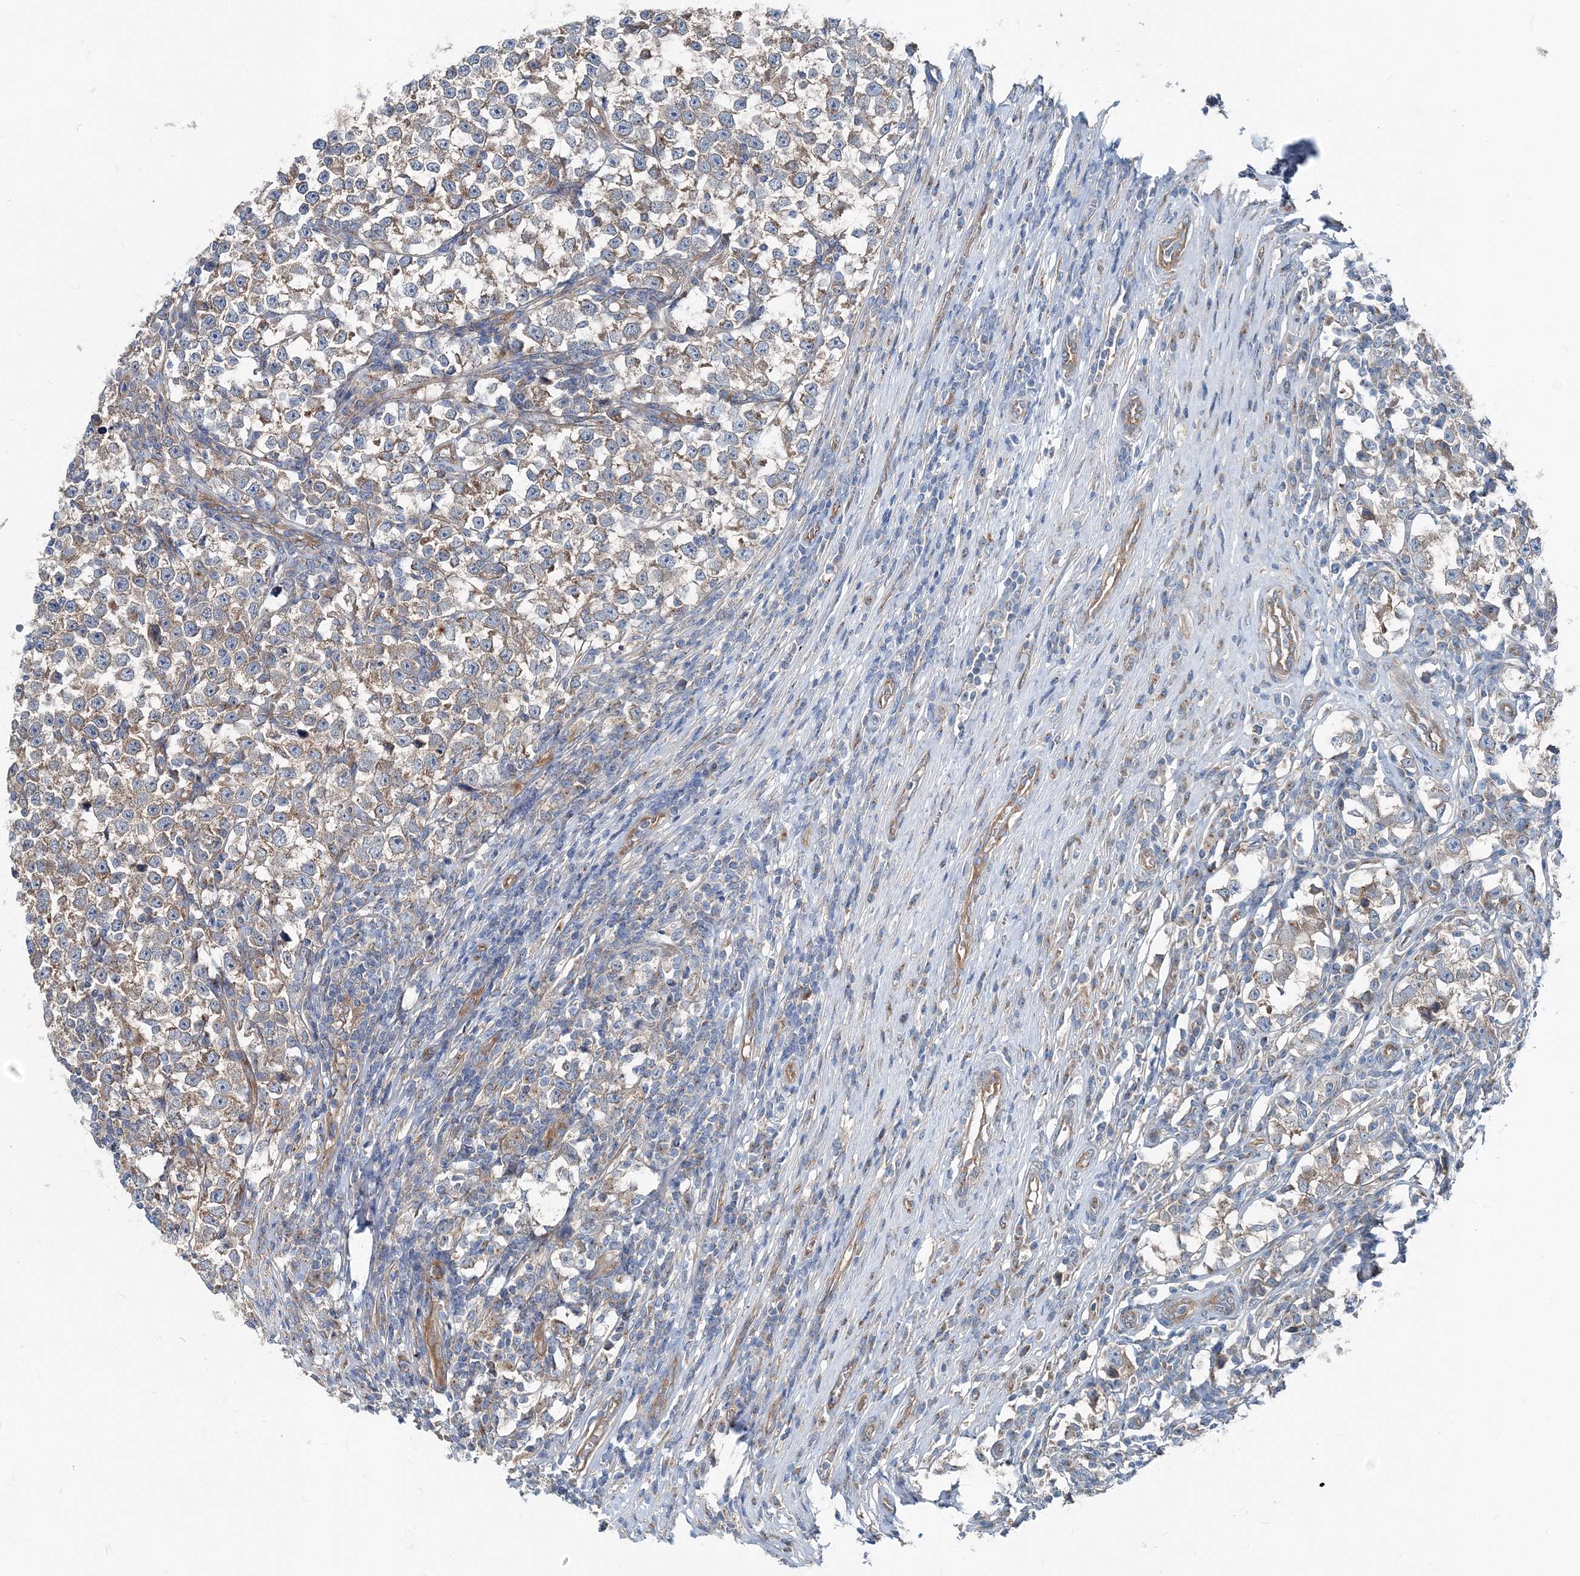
{"staining": {"intensity": "moderate", "quantity": ">75%", "location": "cytoplasmic/membranous"}, "tissue": "testis cancer", "cell_type": "Tumor cells", "image_type": "cancer", "snomed": [{"axis": "morphology", "description": "Normal tissue, NOS"}, {"axis": "morphology", "description": "Seminoma, NOS"}, {"axis": "topography", "description": "Testis"}], "caption": "Immunohistochemical staining of testis cancer reveals medium levels of moderate cytoplasmic/membranous protein staining in approximately >75% of tumor cells.", "gene": "MPHOSPH9", "patient": {"sex": "male", "age": 43}}